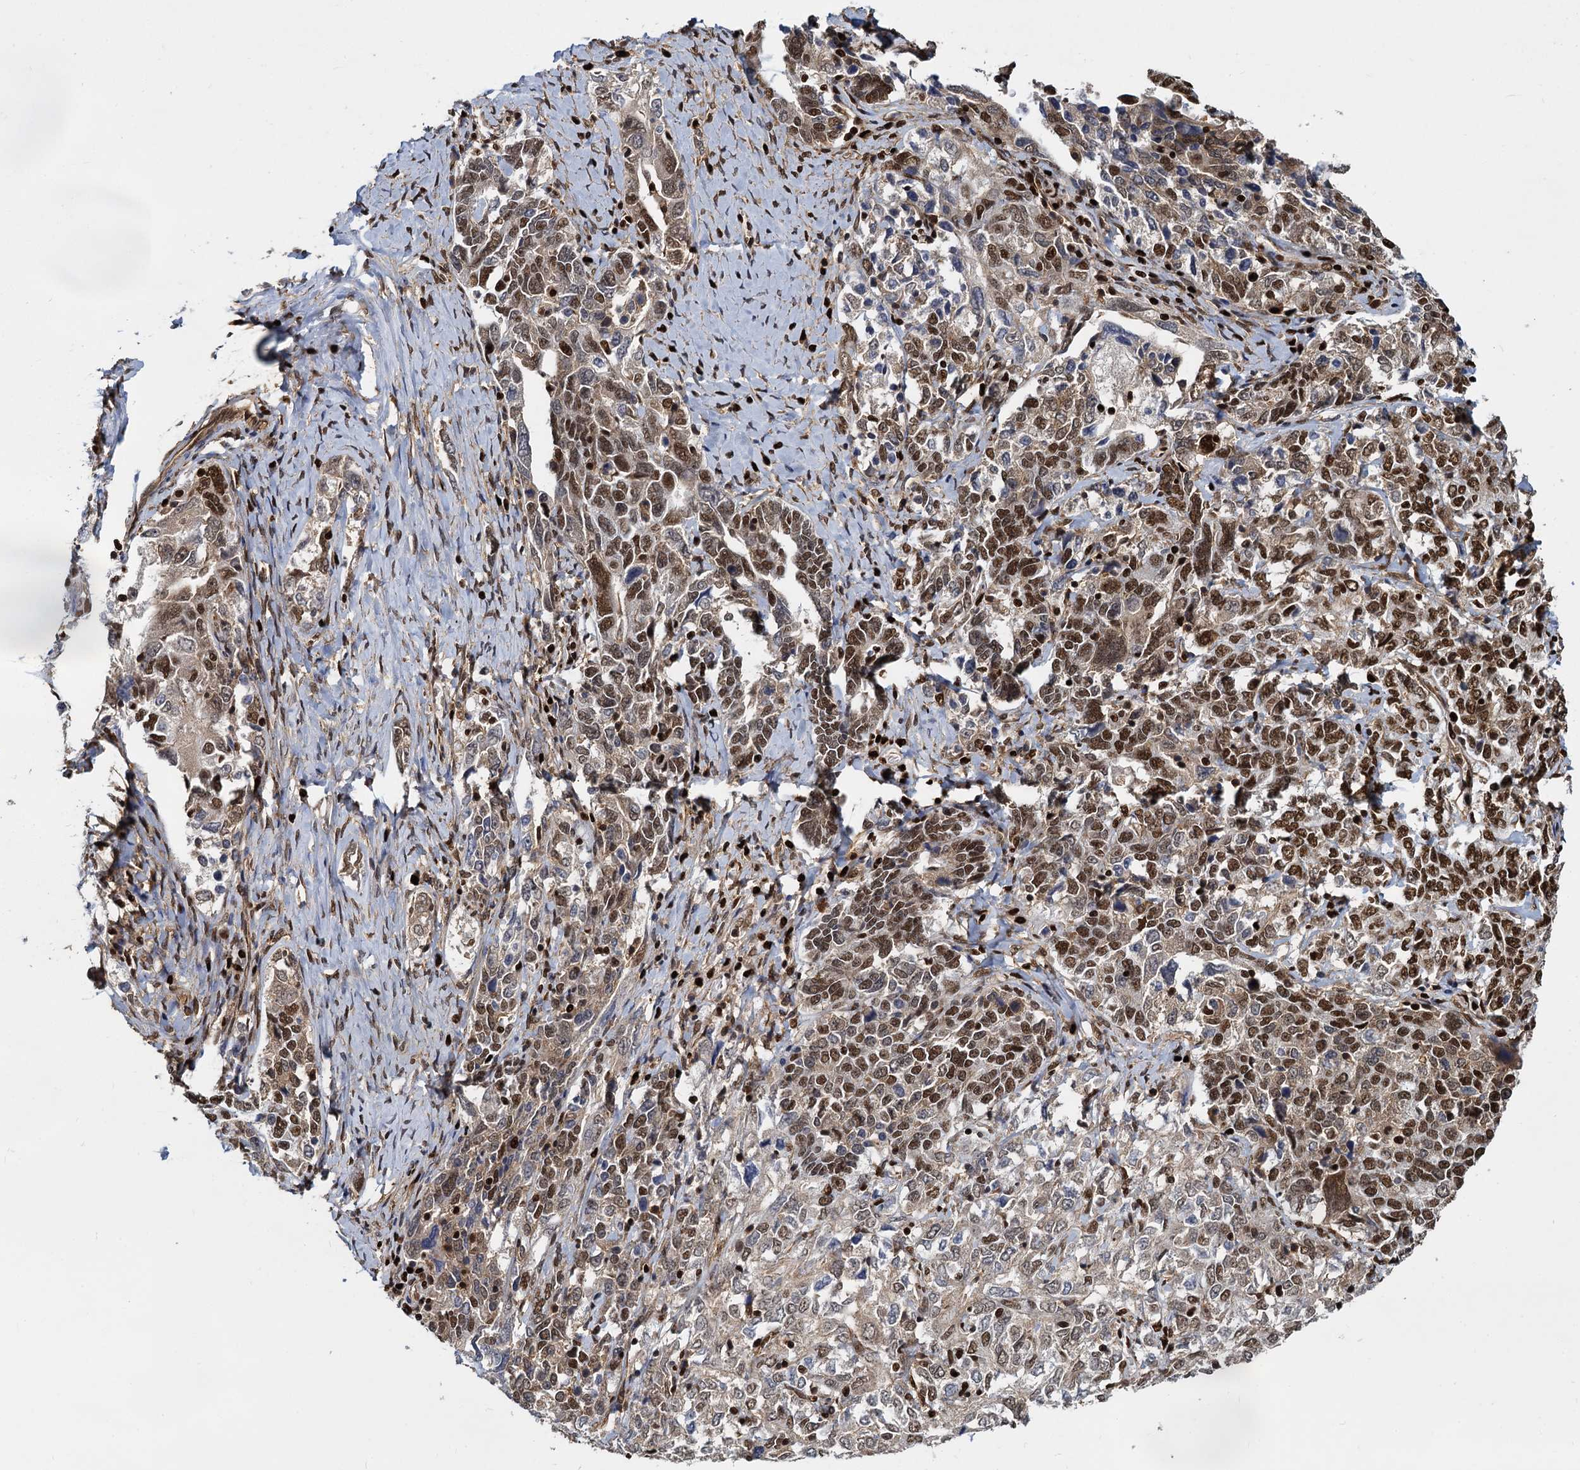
{"staining": {"intensity": "moderate", "quantity": ">75%", "location": "nuclear"}, "tissue": "ovarian cancer", "cell_type": "Tumor cells", "image_type": "cancer", "snomed": [{"axis": "morphology", "description": "Carcinoma, endometroid"}, {"axis": "topography", "description": "Ovary"}], "caption": "DAB (3,3'-diaminobenzidine) immunohistochemical staining of human ovarian cancer (endometroid carcinoma) demonstrates moderate nuclear protein expression in about >75% of tumor cells. (brown staining indicates protein expression, while blue staining denotes nuclei).", "gene": "DCPS", "patient": {"sex": "female", "age": 62}}